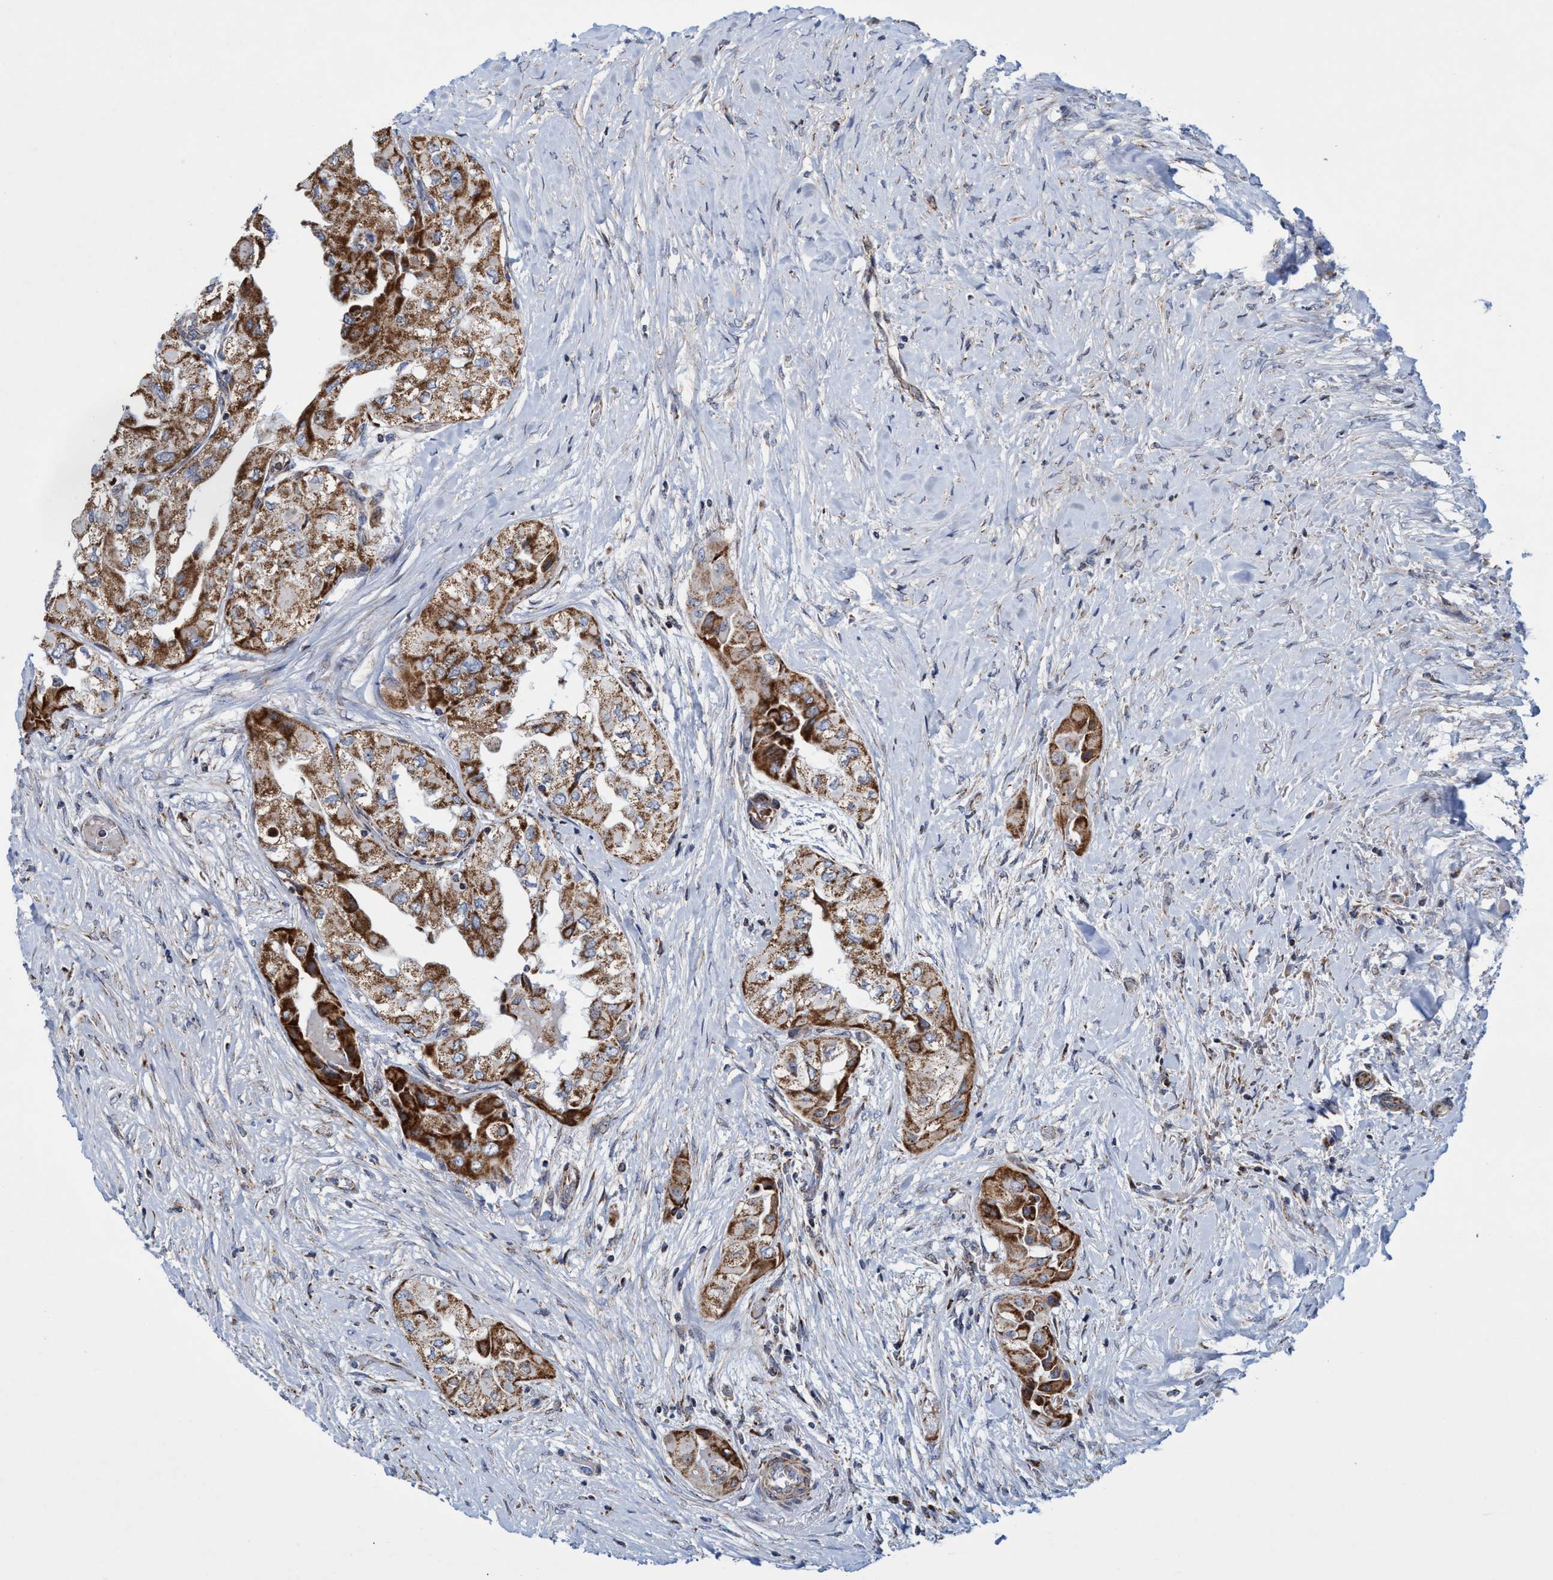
{"staining": {"intensity": "strong", "quantity": ">75%", "location": "cytoplasmic/membranous"}, "tissue": "thyroid cancer", "cell_type": "Tumor cells", "image_type": "cancer", "snomed": [{"axis": "morphology", "description": "Papillary adenocarcinoma, NOS"}, {"axis": "topography", "description": "Thyroid gland"}], "caption": "The immunohistochemical stain labels strong cytoplasmic/membranous positivity in tumor cells of papillary adenocarcinoma (thyroid) tissue.", "gene": "POLR1F", "patient": {"sex": "female", "age": 59}}